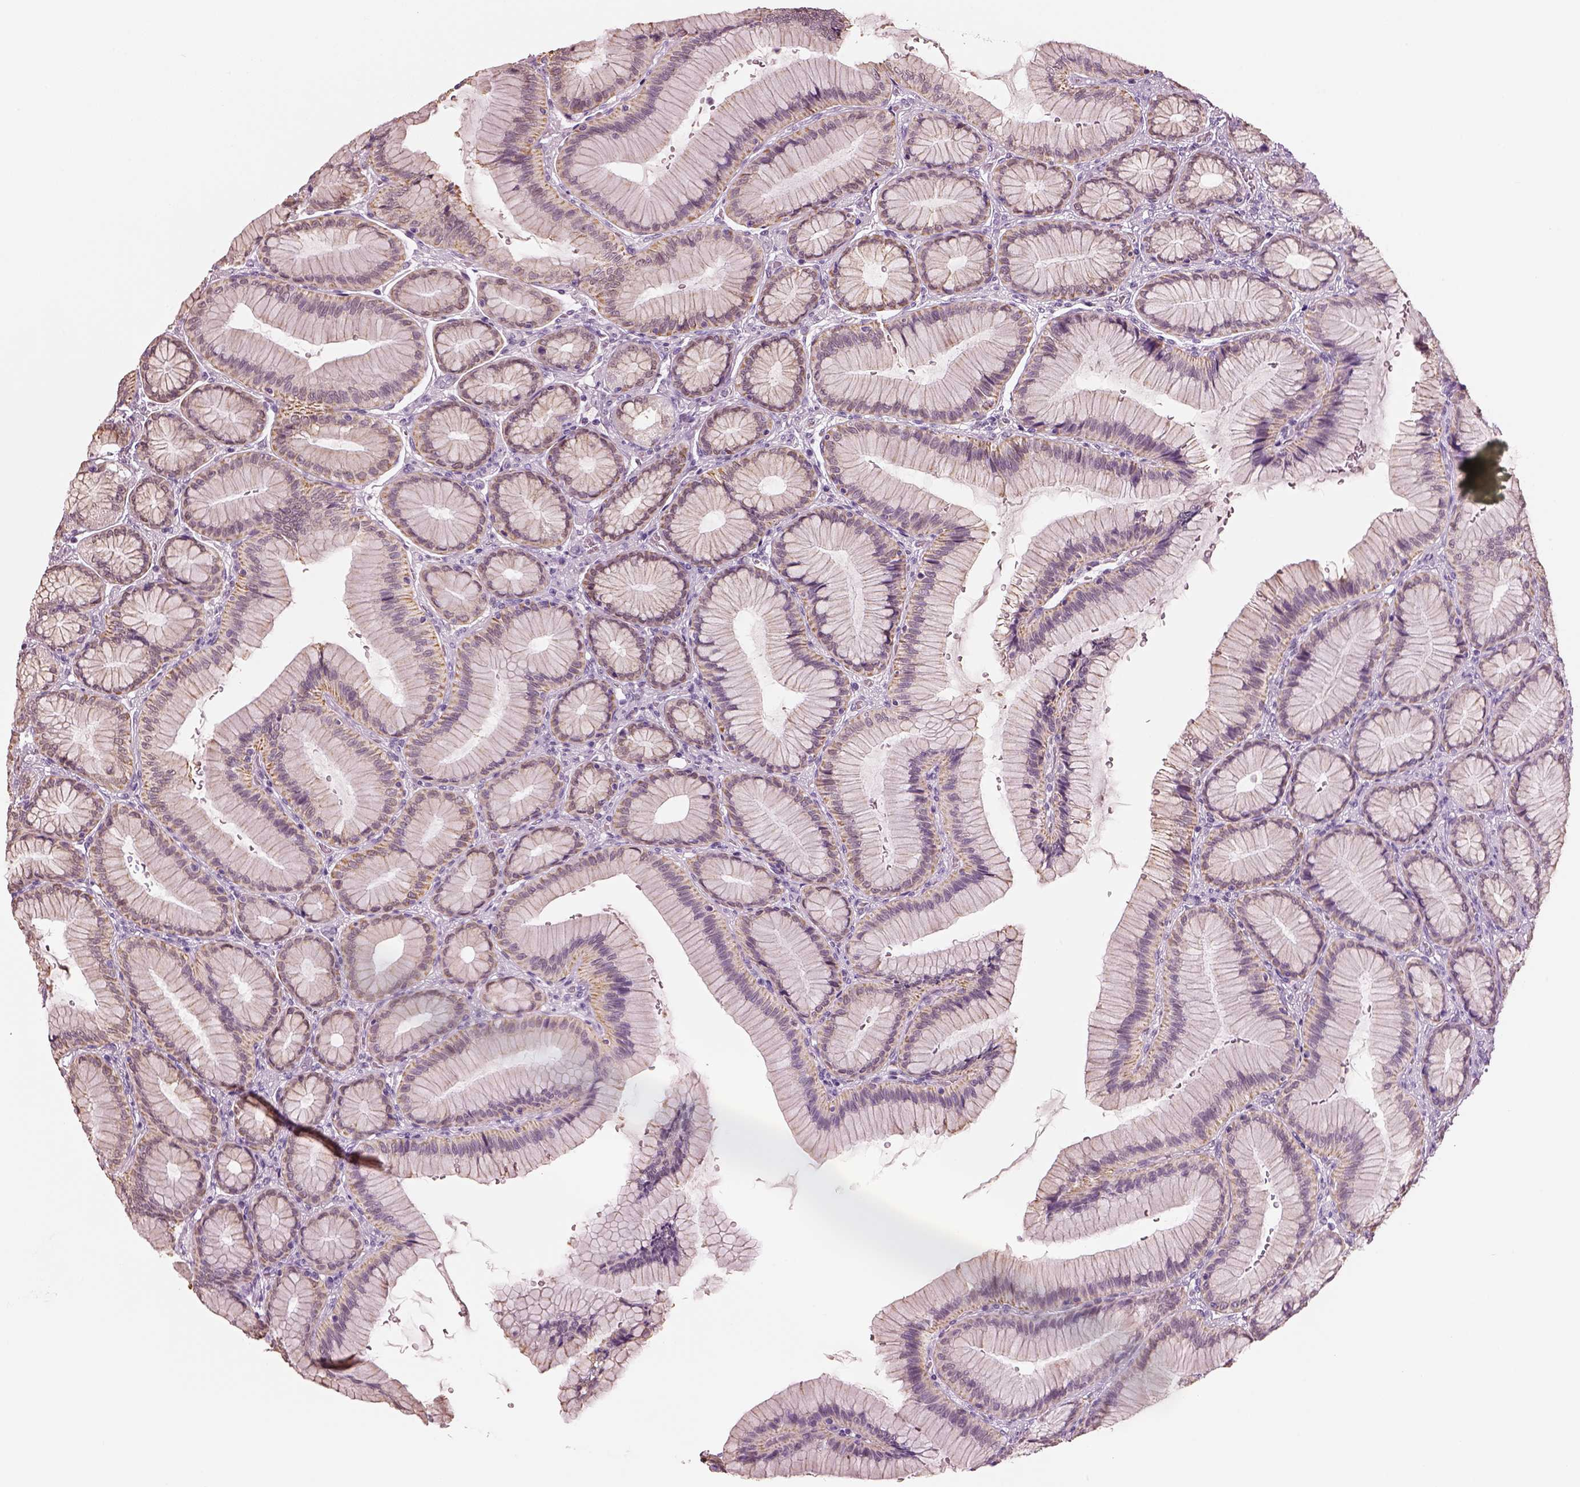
{"staining": {"intensity": "moderate", "quantity": "25%-75%", "location": "cytoplasmic/membranous"}, "tissue": "stomach", "cell_type": "Glandular cells", "image_type": "normal", "snomed": [{"axis": "morphology", "description": "Normal tissue, NOS"}, {"axis": "morphology", "description": "Adenocarcinoma, NOS"}, {"axis": "morphology", "description": "Adenocarcinoma, High grade"}, {"axis": "topography", "description": "Stomach, upper"}, {"axis": "topography", "description": "Stomach"}], "caption": "A brown stain labels moderate cytoplasmic/membranous positivity of a protein in glandular cells of benign stomach.", "gene": "ELSPBP1", "patient": {"sex": "female", "age": 65}}